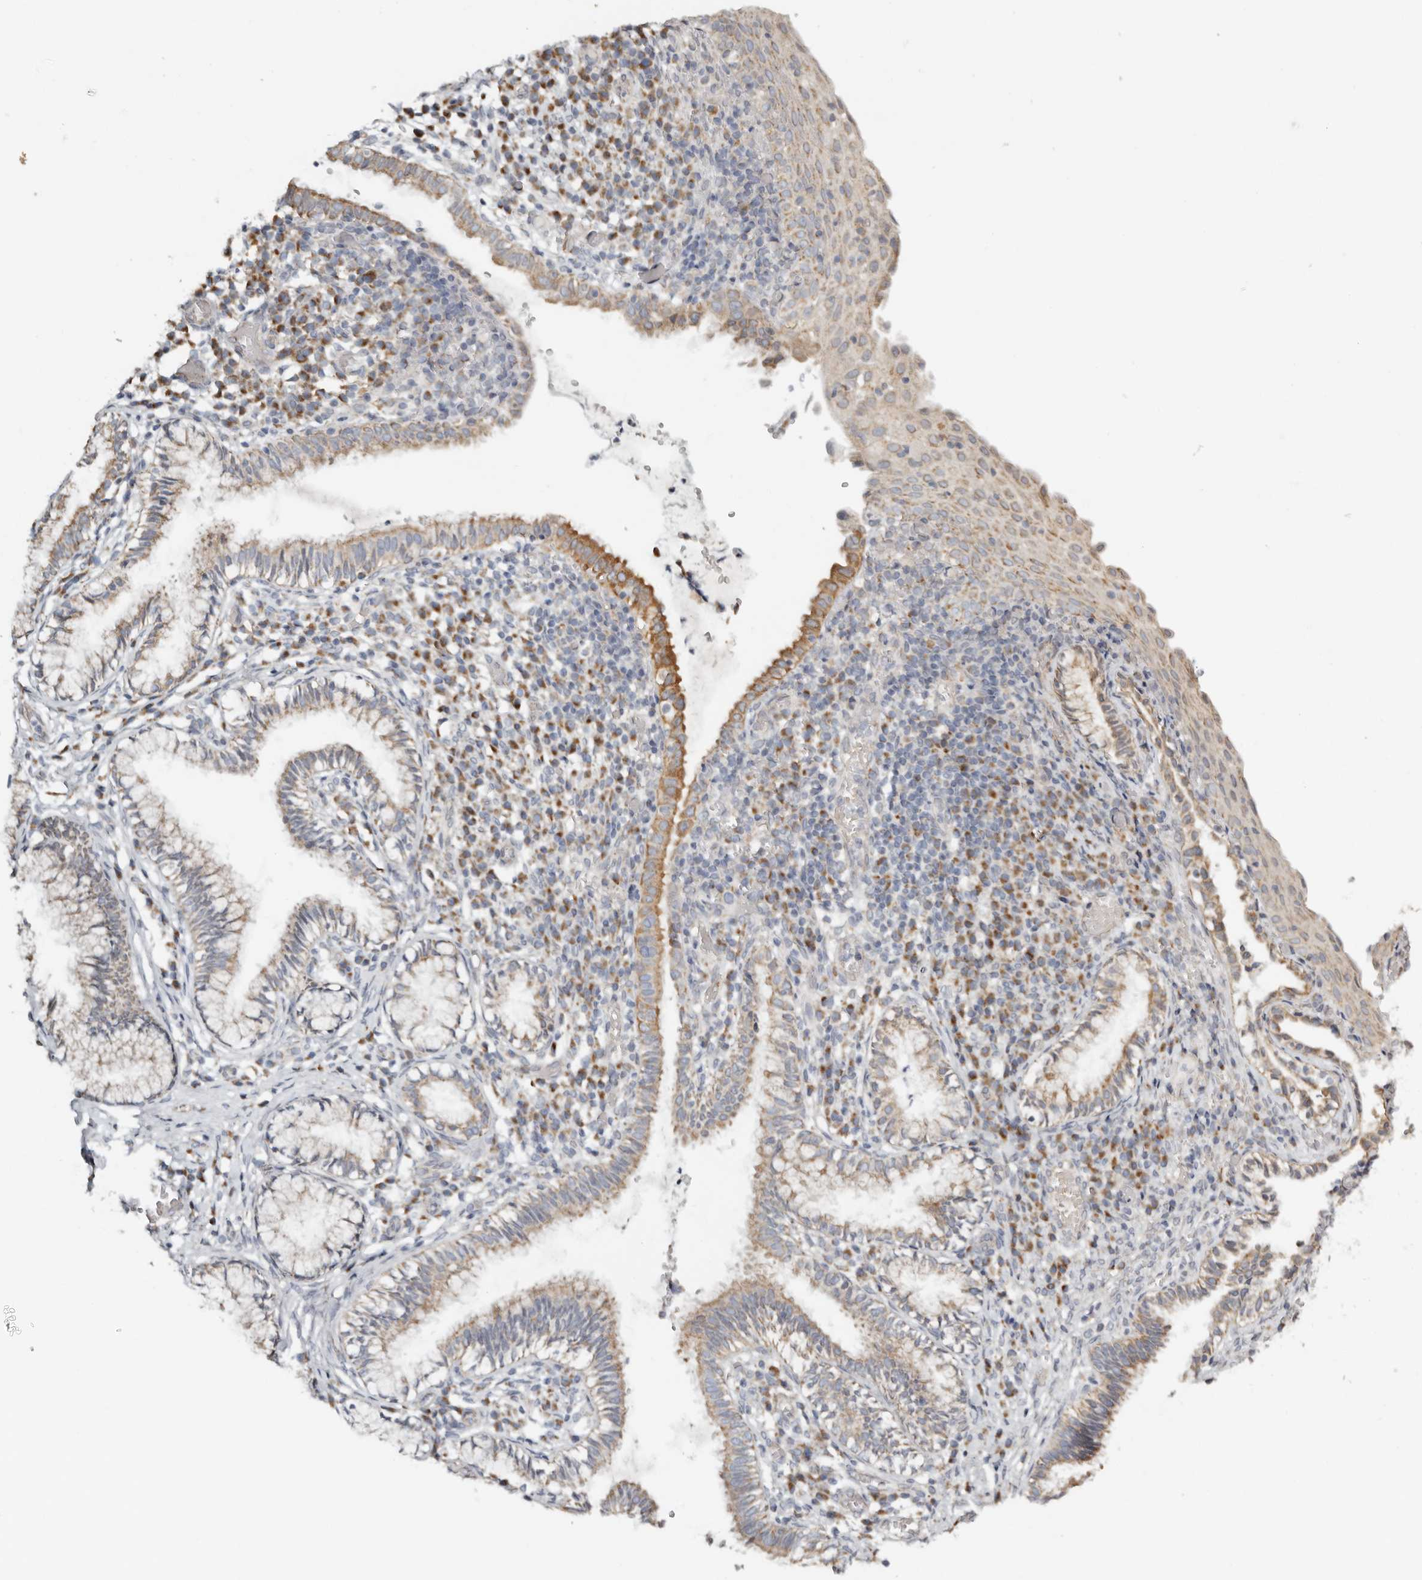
{"staining": {"intensity": "moderate", "quantity": "25%-75%", "location": "cytoplasmic/membranous"}, "tissue": "cervix", "cell_type": "Glandular cells", "image_type": "normal", "snomed": [{"axis": "morphology", "description": "Normal tissue, NOS"}, {"axis": "topography", "description": "Cervix"}], "caption": "This micrograph reveals IHC staining of benign human cervix, with medium moderate cytoplasmic/membranous staining in approximately 25%-75% of glandular cells.", "gene": "KDF1", "patient": {"sex": "female", "age": 27}}